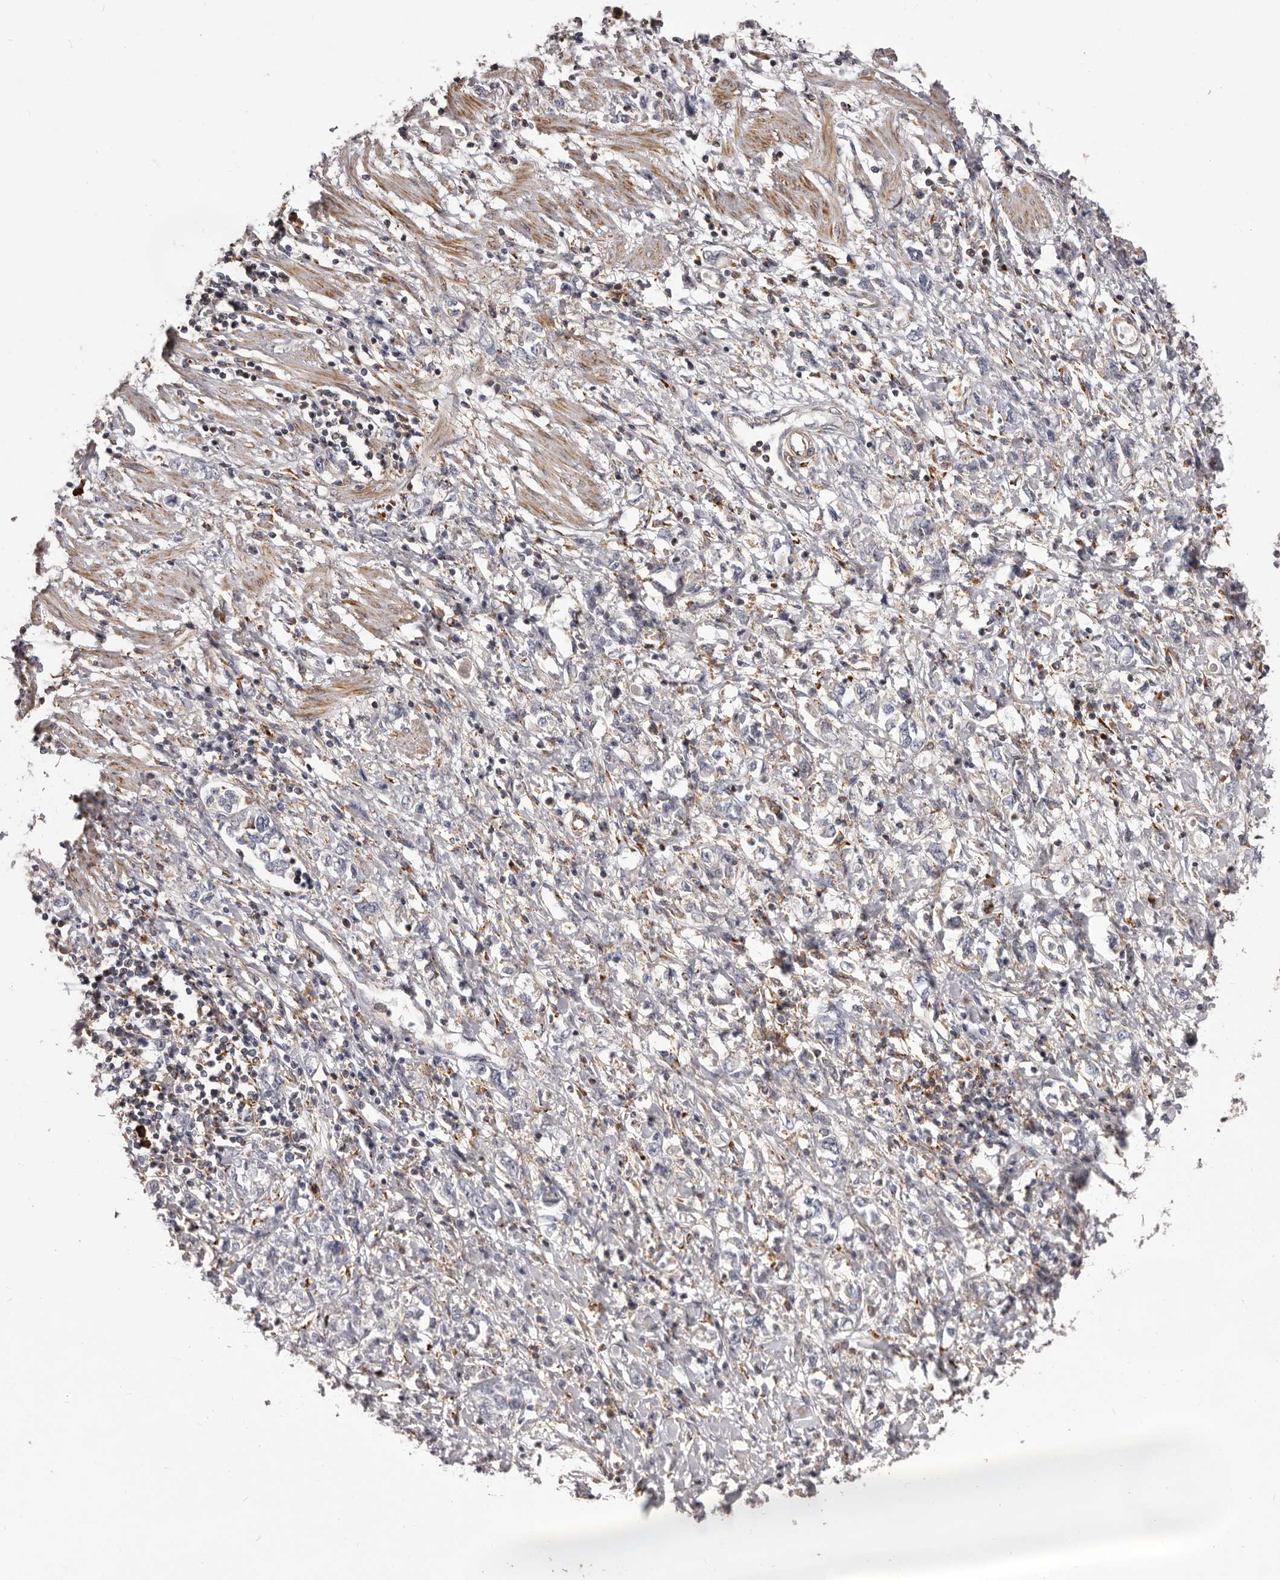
{"staining": {"intensity": "negative", "quantity": "none", "location": "none"}, "tissue": "stomach cancer", "cell_type": "Tumor cells", "image_type": "cancer", "snomed": [{"axis": "morphology", "description": "Adenocarcinoma, NOS"}, {"axis": "topography", "description": "Stomach"}], "caption": "Immunohistochemistry (IHC) photomicrograph of human stomach cancer (adenocarcinoma) stained for a protein (brown), which demonstrates no expression in tumor cells. The staining is performed using DAB brown chromogen with nuclei counter-stained in using hematoxylin.", "gene": "ALPK1", "patient": {"sex": "female", "age": 76}}